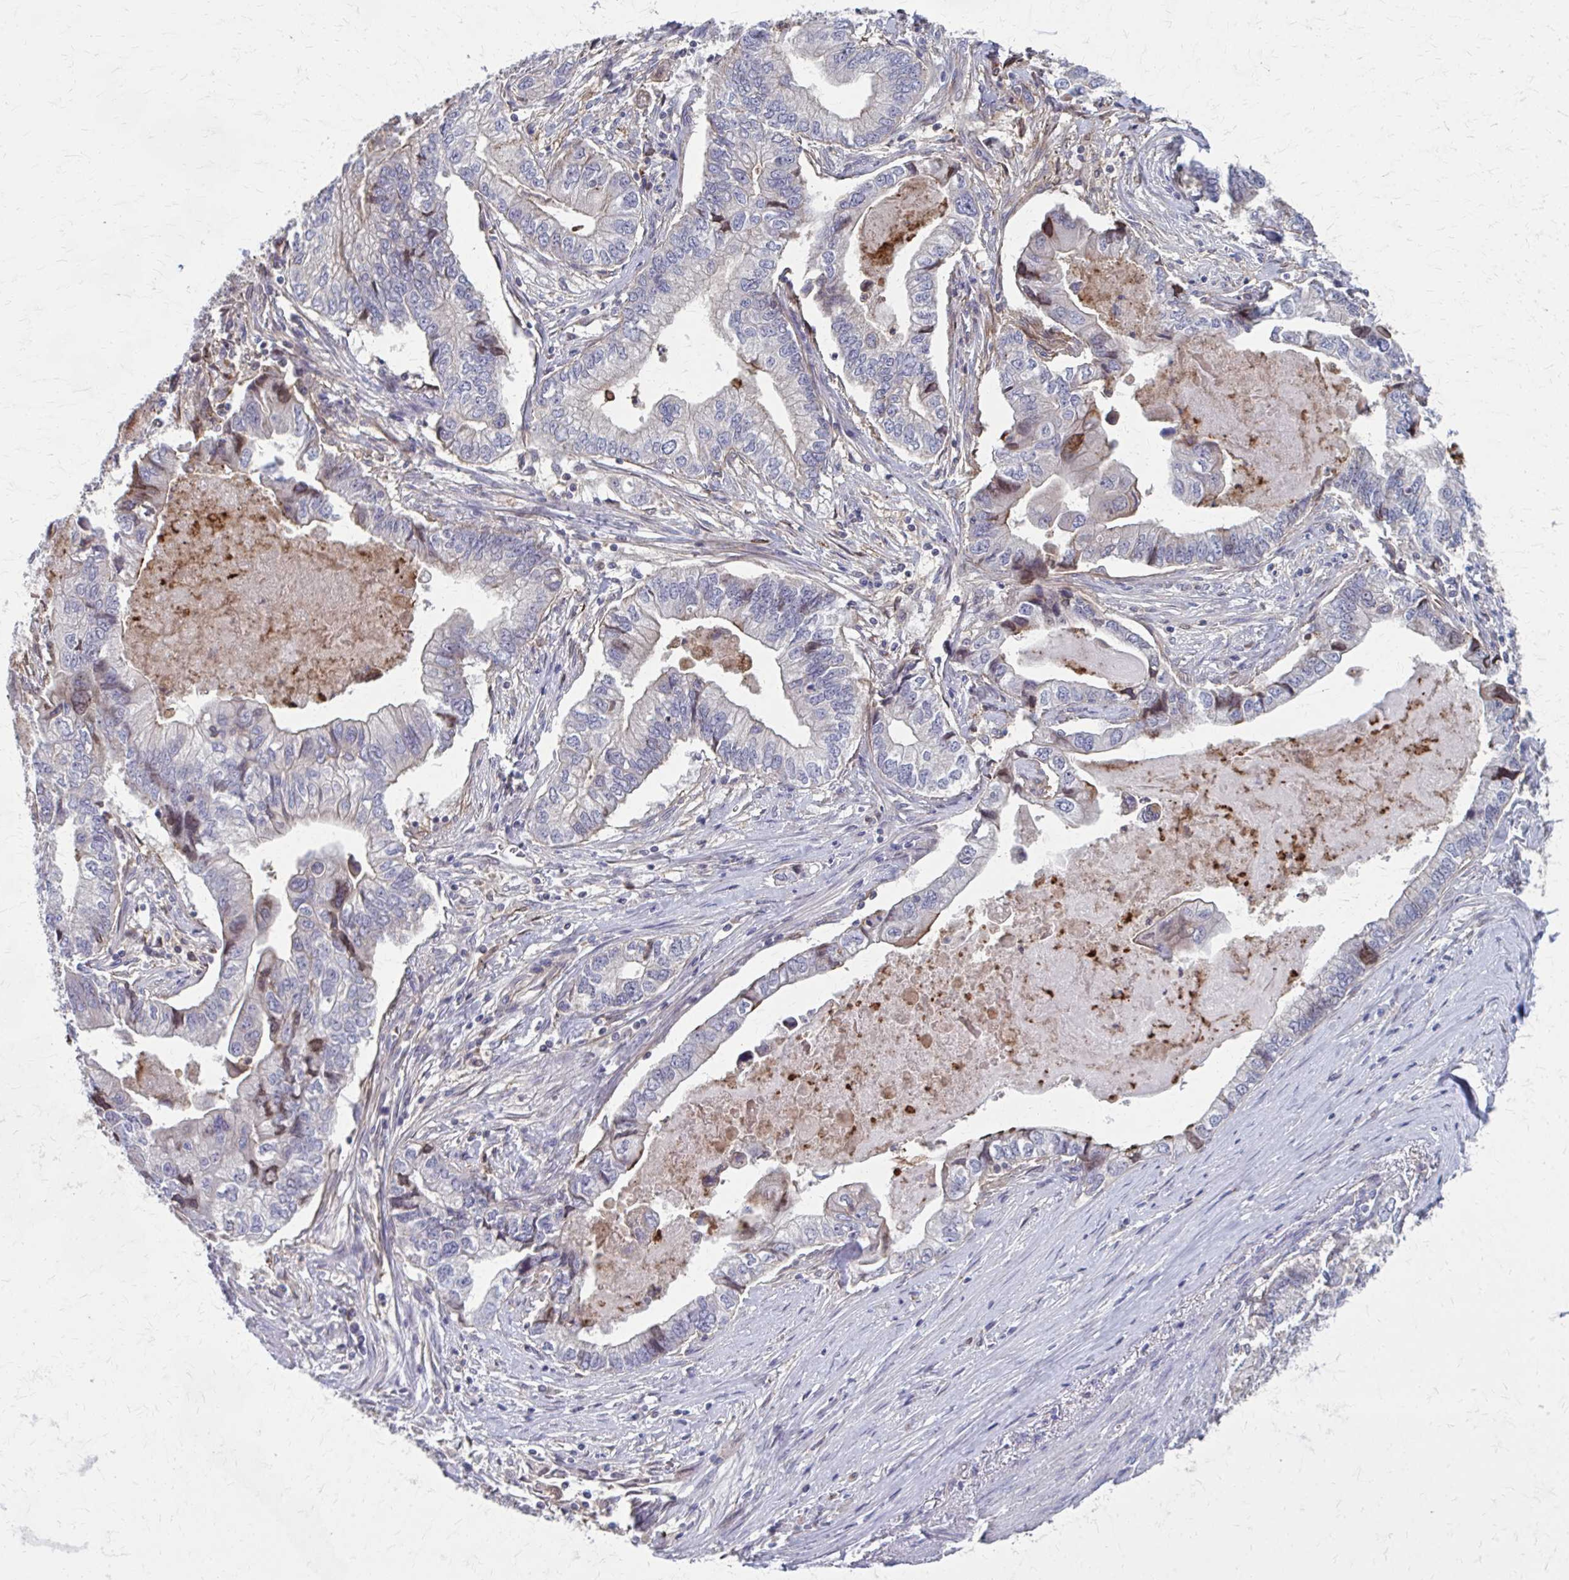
{"staining": {"intensity": "weak", "quantity": "<25%", "location": "cytoplasmic/membranous"}, "tissue": "stomach cancer", "cell_type": "Tumor cells", "image_type": "cancer", "snomed": [{"axis": "morphology", "description": "Adenocarcinoma, NOS"}, {"axis": "topography", "description": "Pancreas"}, {"axis": "topography", "description": "Stomach, upper"}], "caption": "Tumor cells are negative for protein expression in human stomach cancer. (Stains: DAB immunohistochemistry (IHC) with hematoxylin counter stain, Microscopy: brightfield microscopy at high magnification).", "gene": "MMP14", "patient": {"sex": "male", "age": 77}}